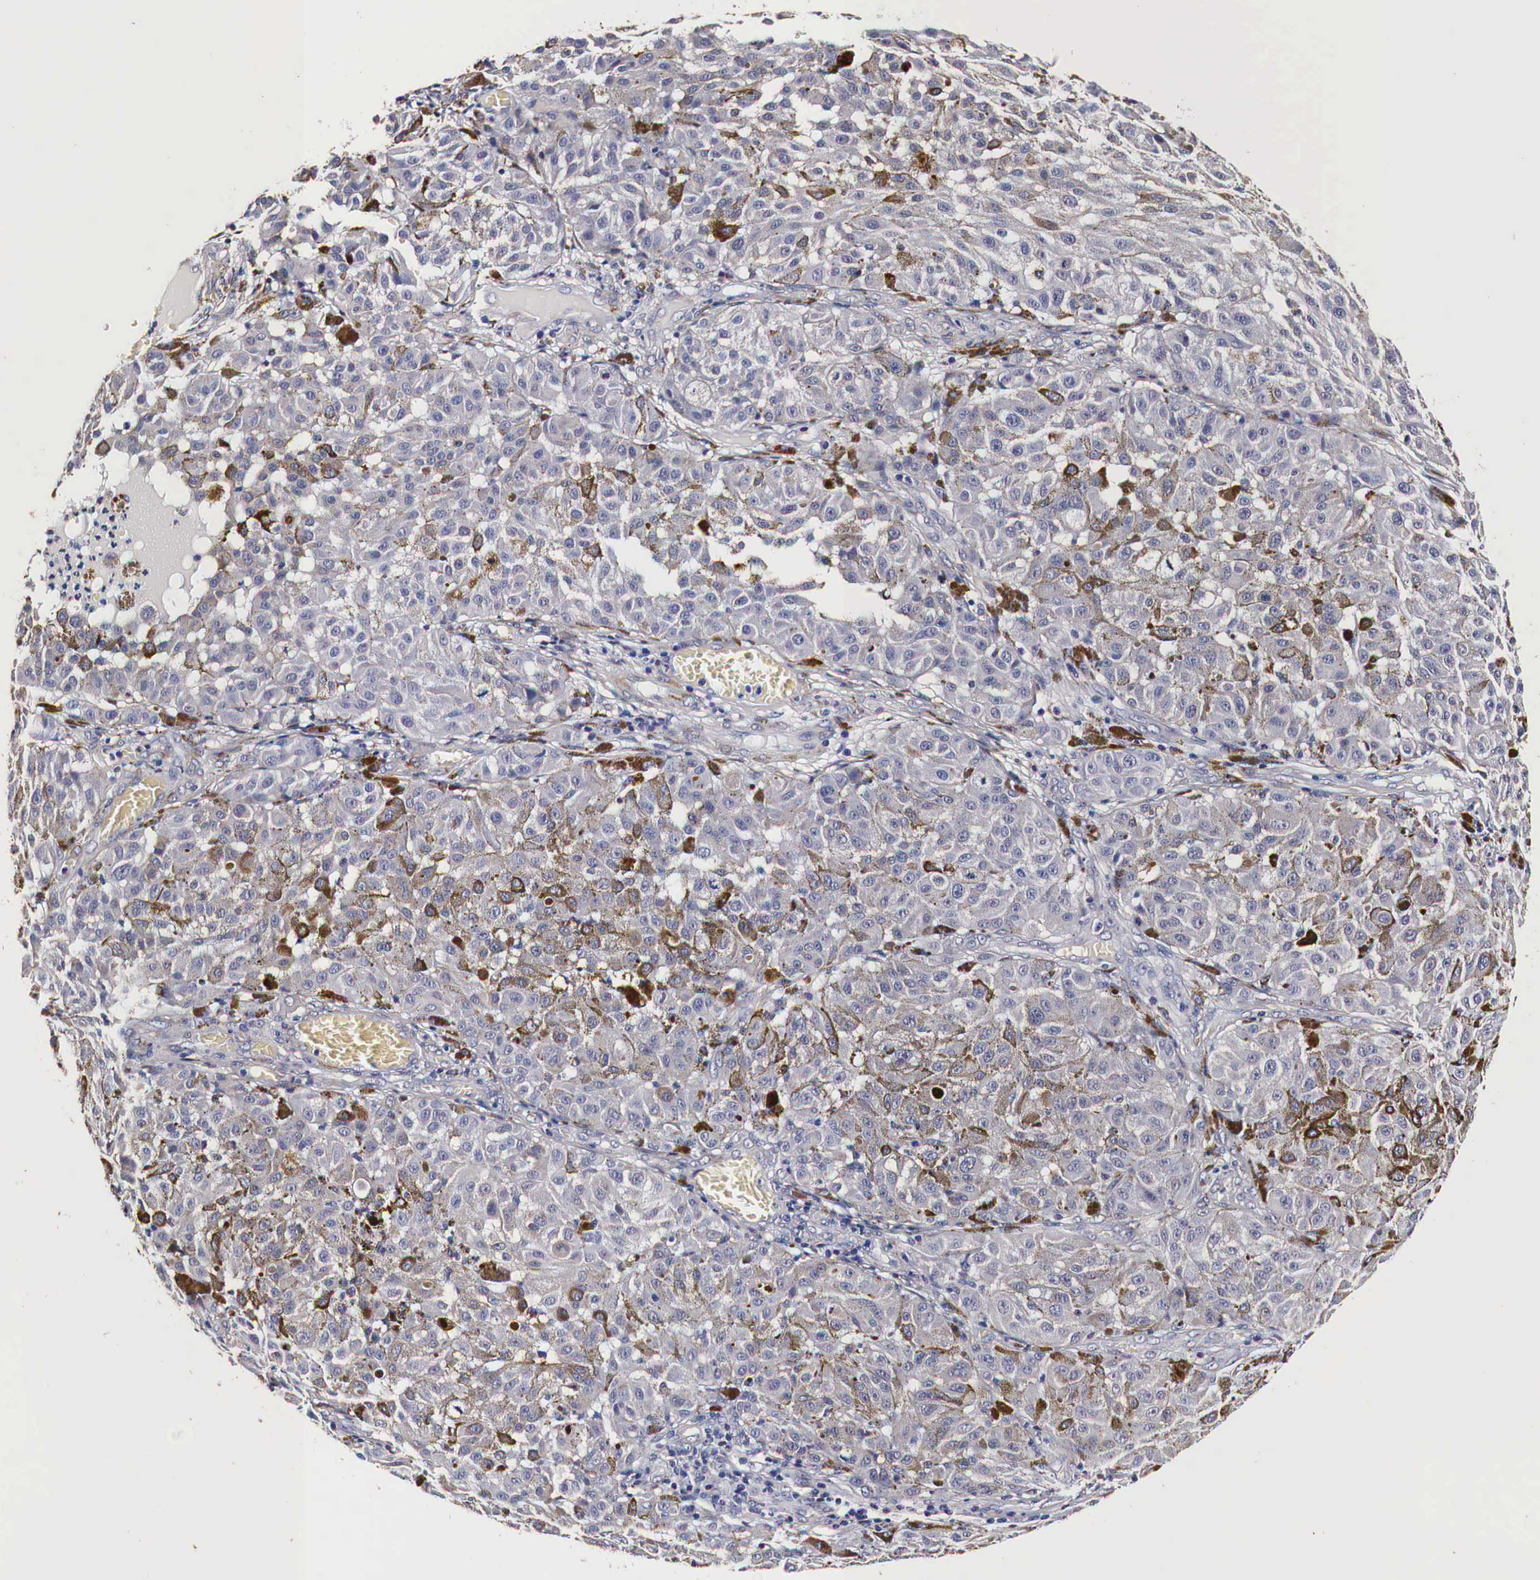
{"staining": {"intensity": "negative", "quantity": "none", "location": "none"}, "tissue": "melanoma", "cell_type": "Tumor cells", "image_type": "cancer", "snomed": [{"axis": "morphology", "description": "Malignant melanoma, NOS"}, {"axis": "topography", "description": "Skin"}], "caption": "A photomicrograph of malignant melanoma stained for a protein shows no brown staining in tumor cells.", "gene": "CKAP4", "patient": {"sex": "female", "age": 64}}